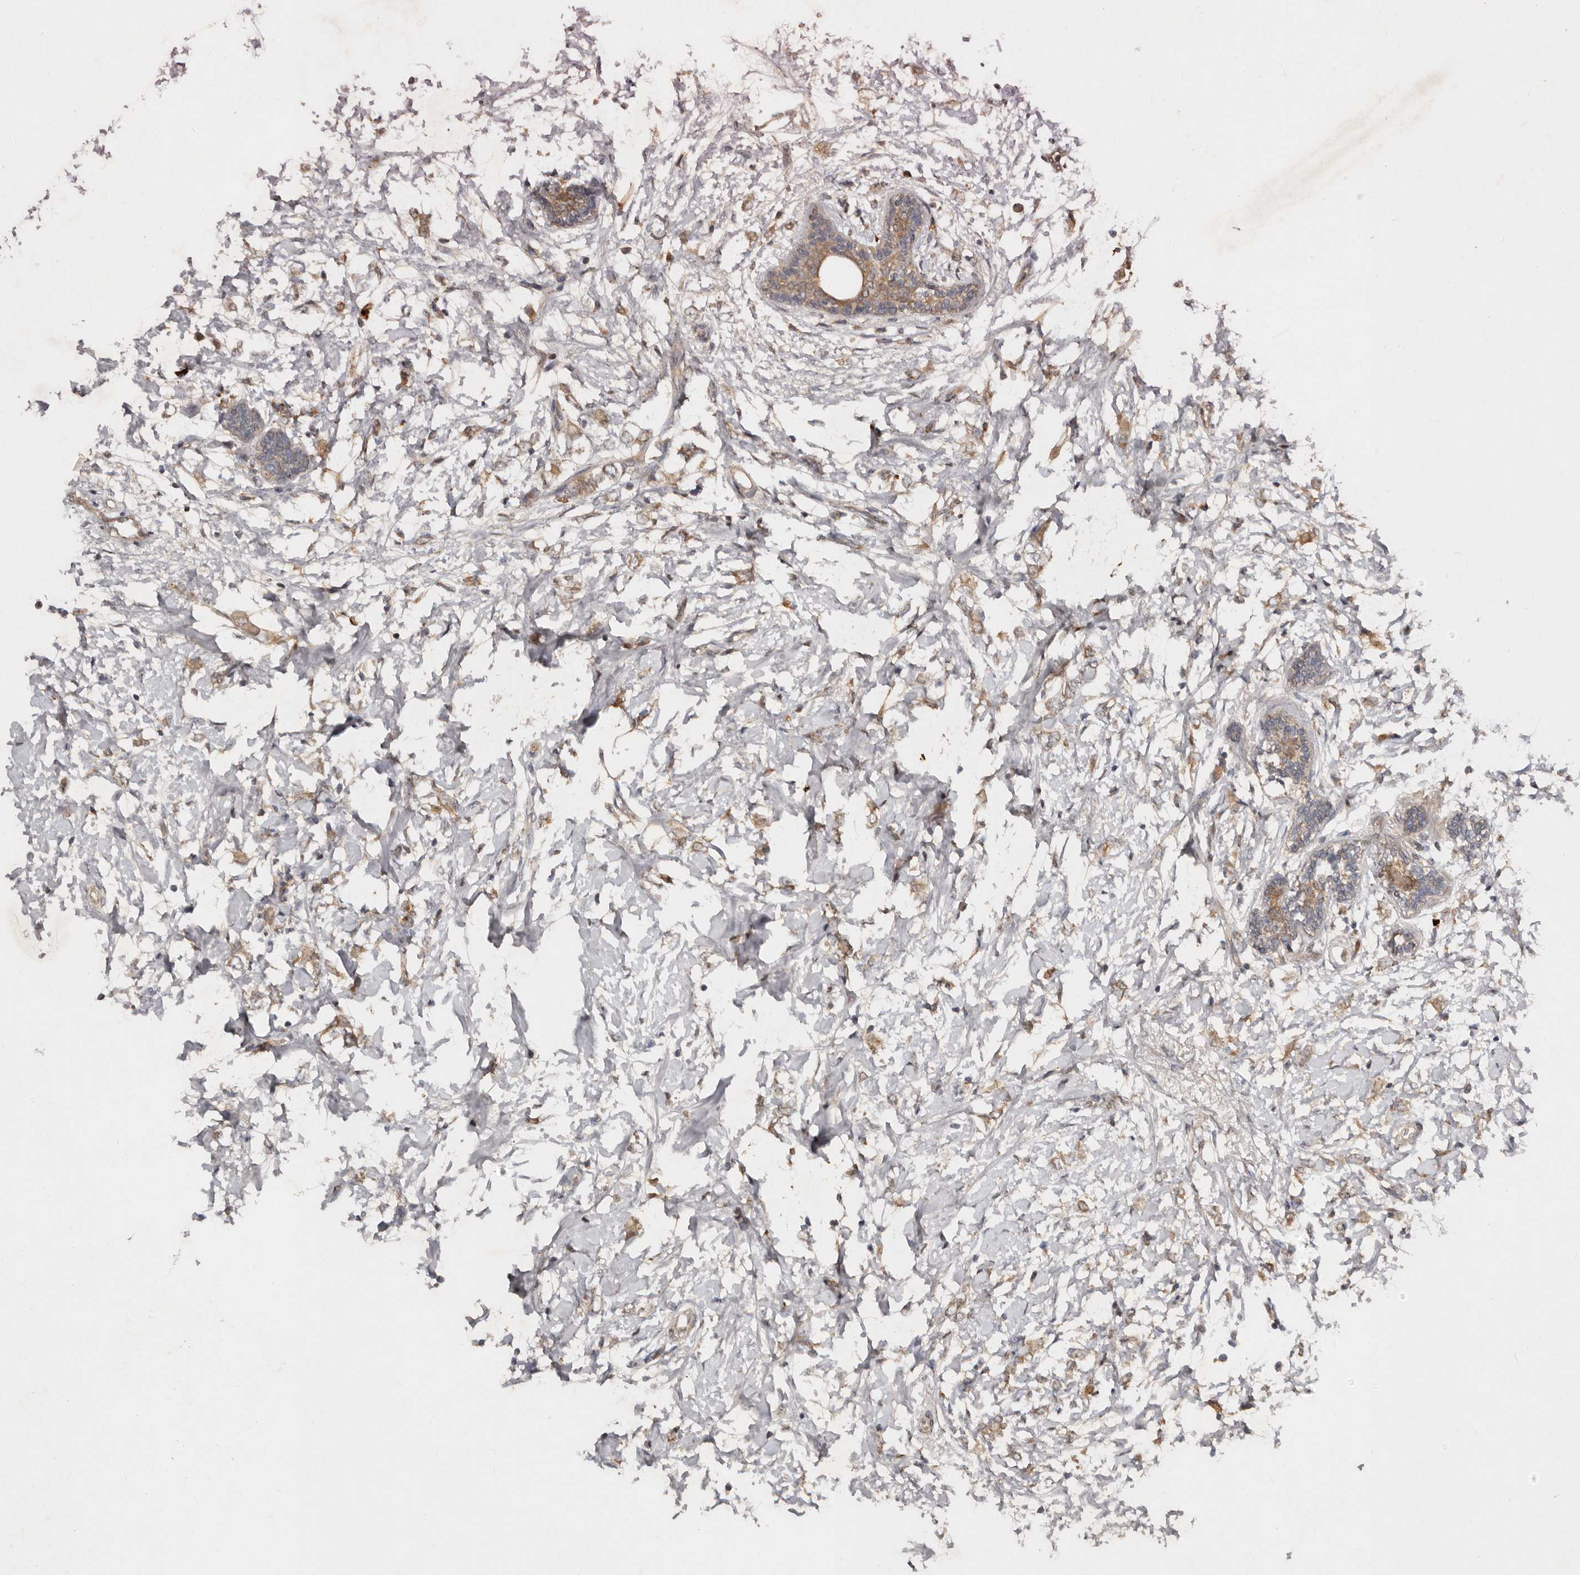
{"staining": {"intensity": "weak", "quantity": ">75%", "location": "cytoplasmic/membranous"}, "tissue": "breast cancer", "cell_type": "Tumor cells", "image_type": "cancer", "snomed": [{"axis": "morphology", "description": "Normal tissue, NOS"}, {"axis": "morphology", "description": "Lobular carcinoma"}, {"axis": "topography", "description": "Breast"}], "caption": "Immunohistochemical staining of breast cancer (lobular carcinoma) reveals low levels of weak cytoplasmic/membranous protein staining in approximately >75% of tumor cells. (DAB (3,3'-diaminobenzidine) = brown stain, brightfield microscopy at high magnification).", "gene": "EDEM1", "patient": {"sex": "female", "age": 47}}